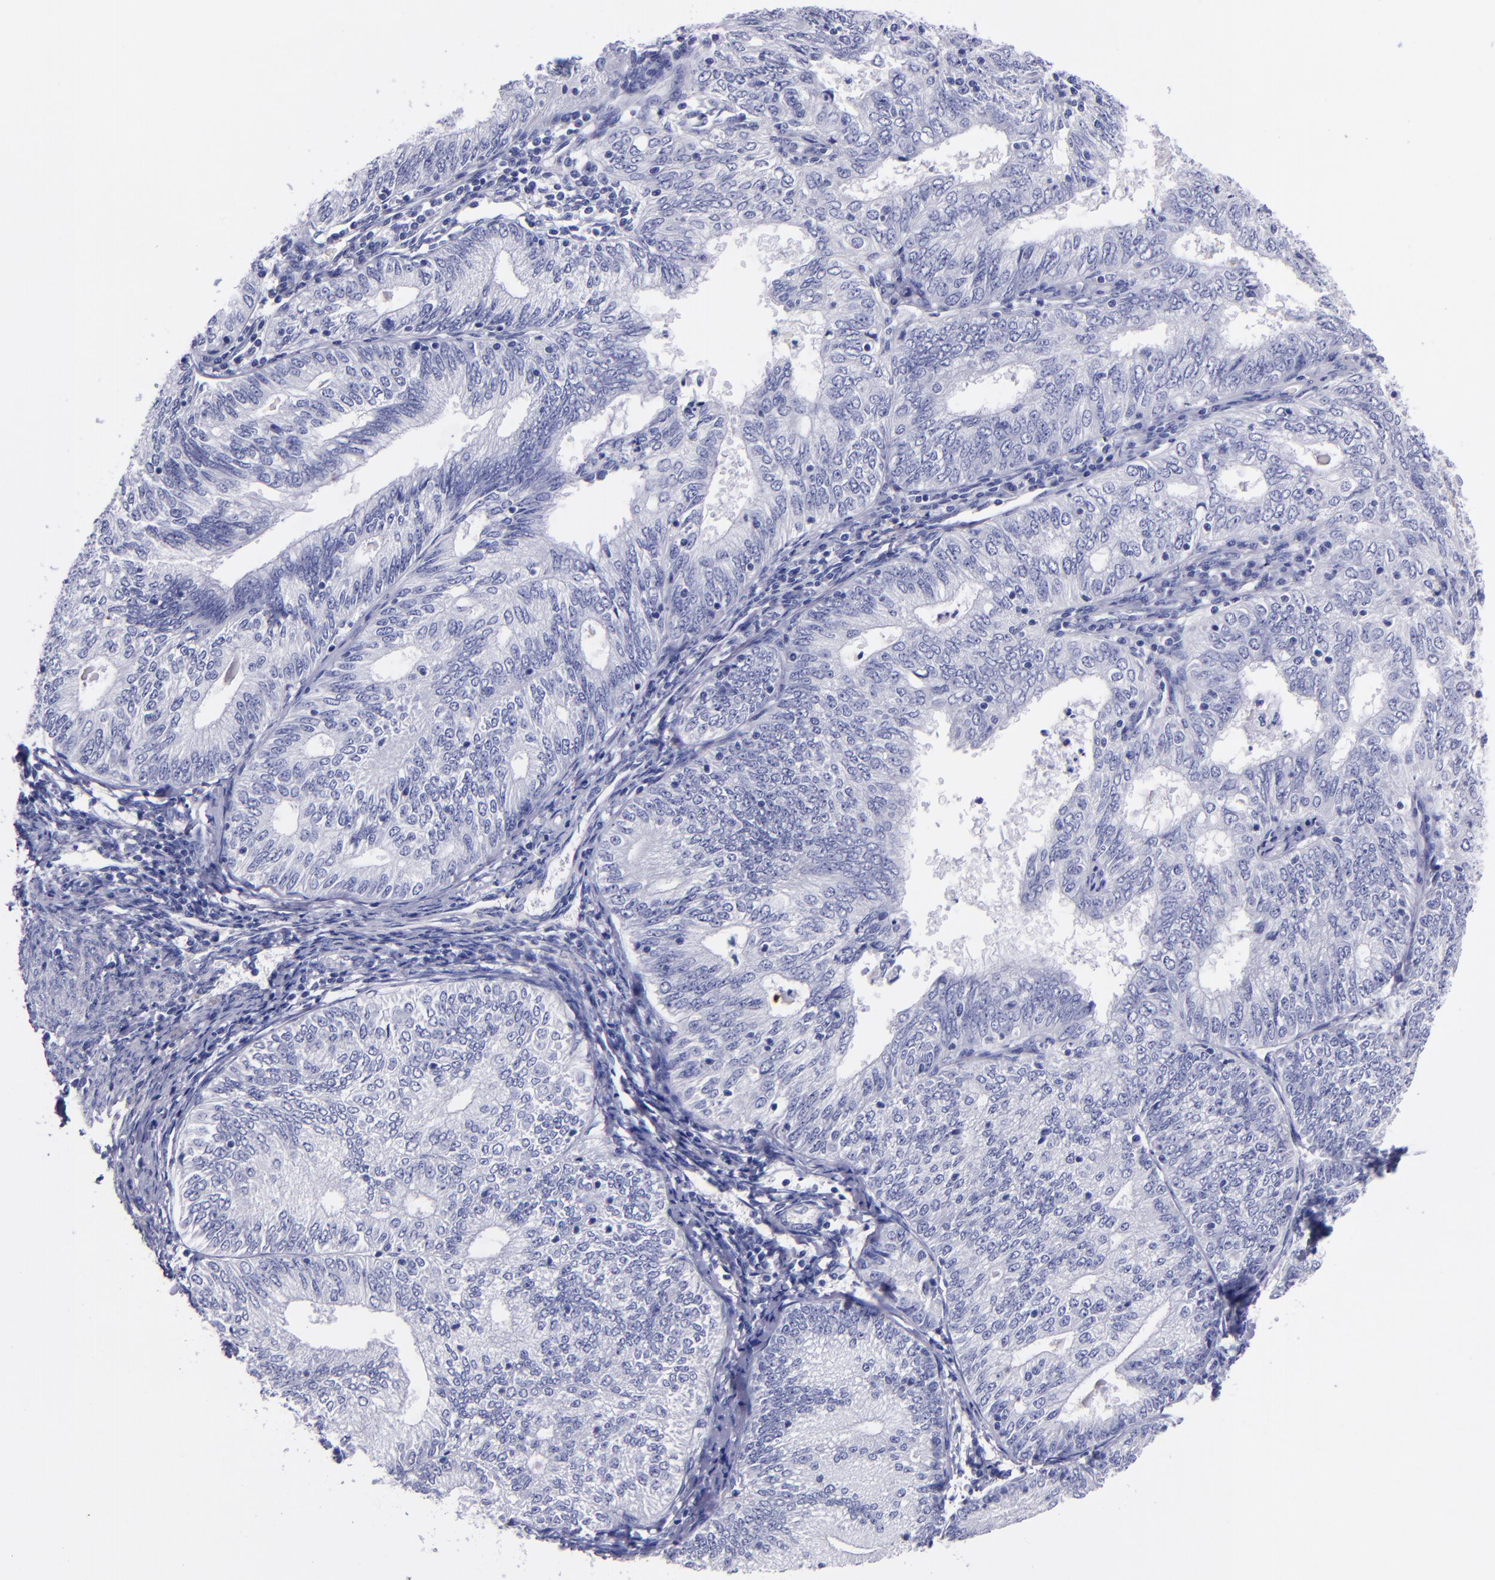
{"staining": {"intensity": "negative", "quantity": "none", "location": "none"}, "tissue": "endometrial cancer", "cell_type": "Tumor cells", "image_type": "cancer", "snomed": [{"axis": "morphology", "description": "Adenocarcinoma, NOS"}, {"axis": "topography", "description": "Endometrium"}], "caption": "Immunohistochemical staining of human endometrial cancer (adenocarcinoma) displays no significant staining in tumor cells.", "gene": "SV2A", "patient": {"sex": "female", "age": 69}}